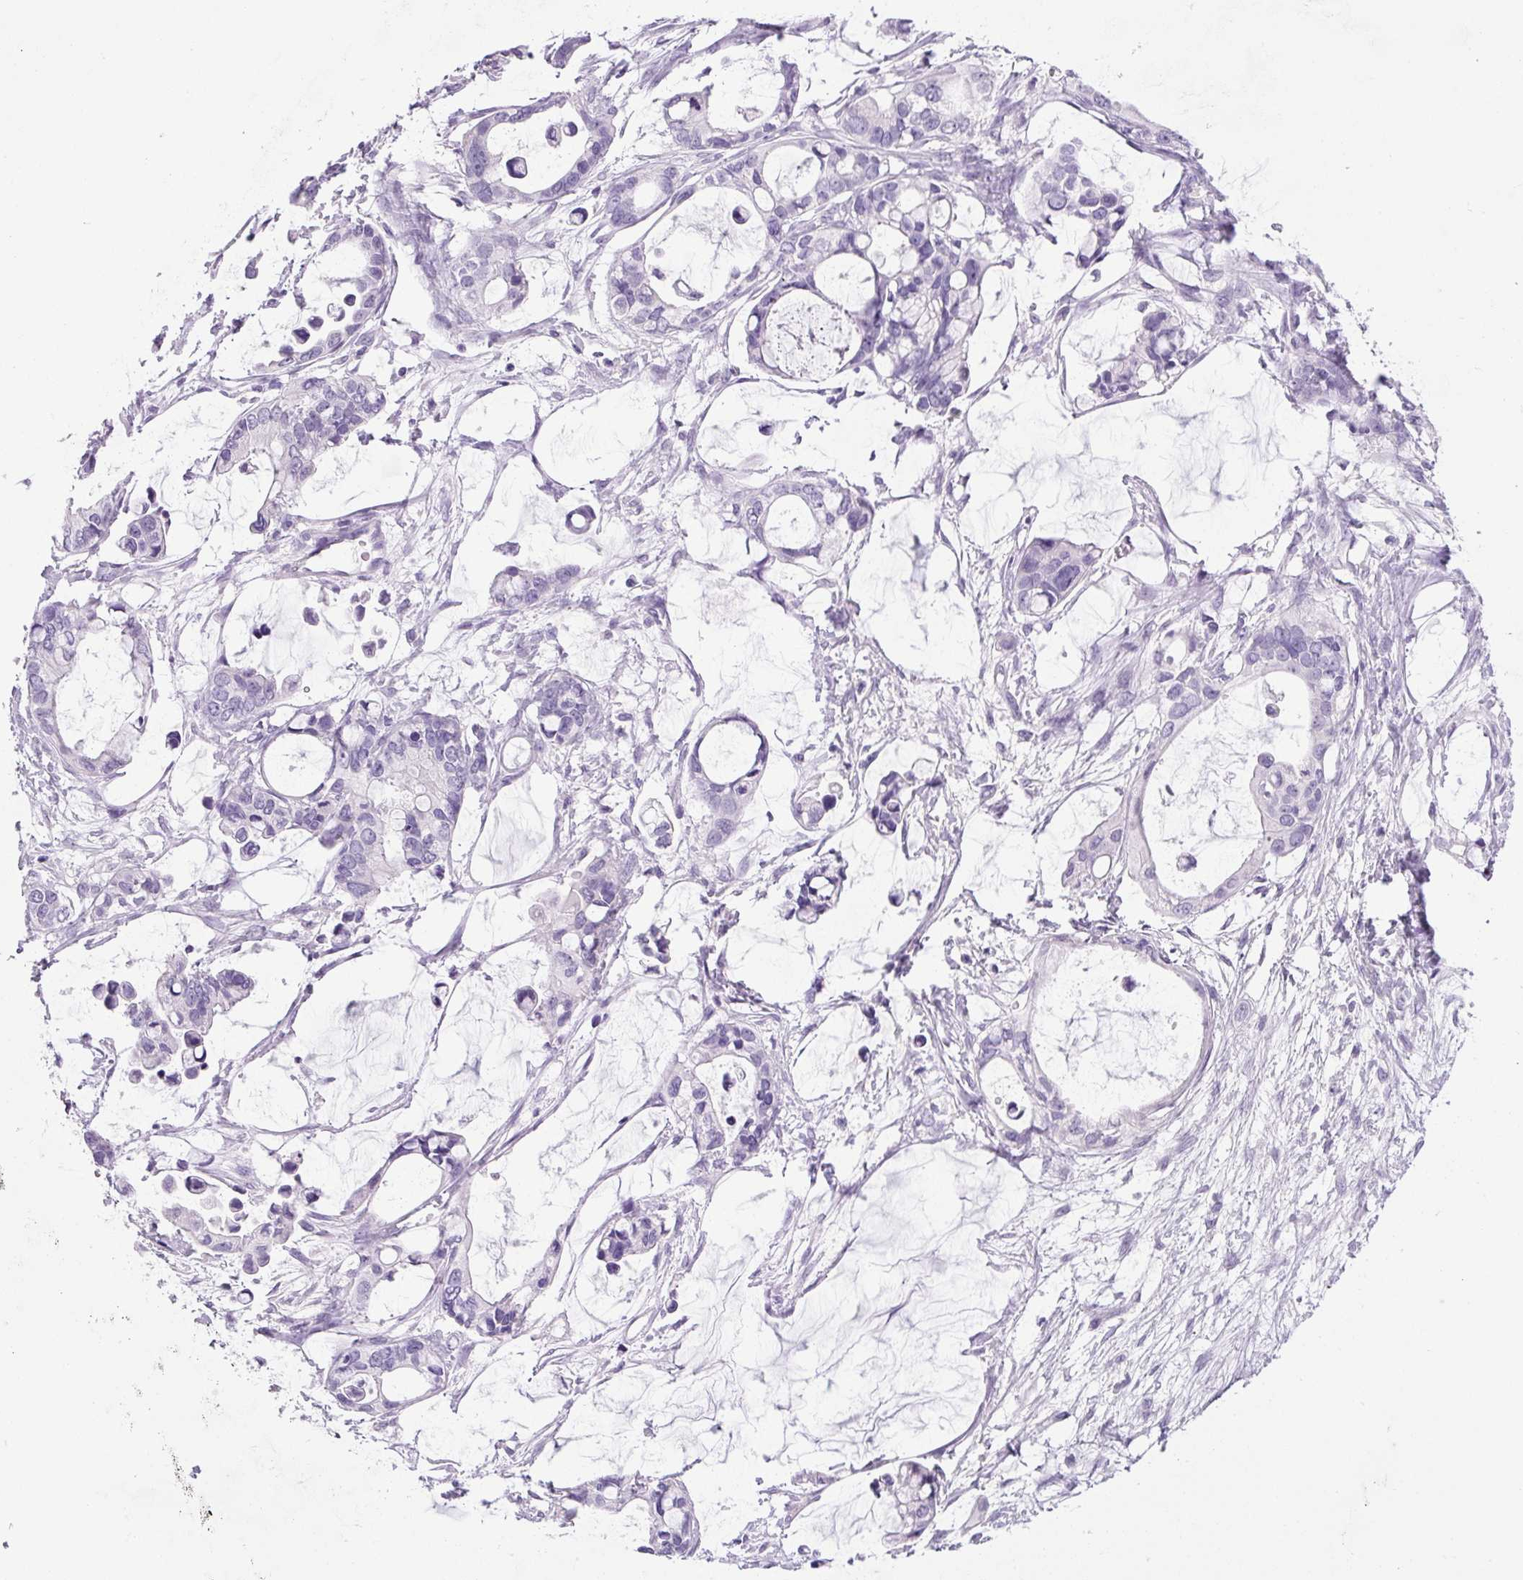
{"staining": {"intensity": "negative", "quantity": "none", "location": "none"}, "tissue": "ovarian cancer", "cell_type": "Tumor cells", "image_type": "cancer", "snomed": [{"axis": "morphology", "description": "Cystadenocarcinoma, mucinous, NOS"}, {"axis": "topography", "description": "Ovary"}], "caption": "There is no significant expression in tumor cells of ovarian cancer.", "gene": "CHGA", "patient": {"sex": "female", "age": 63}}